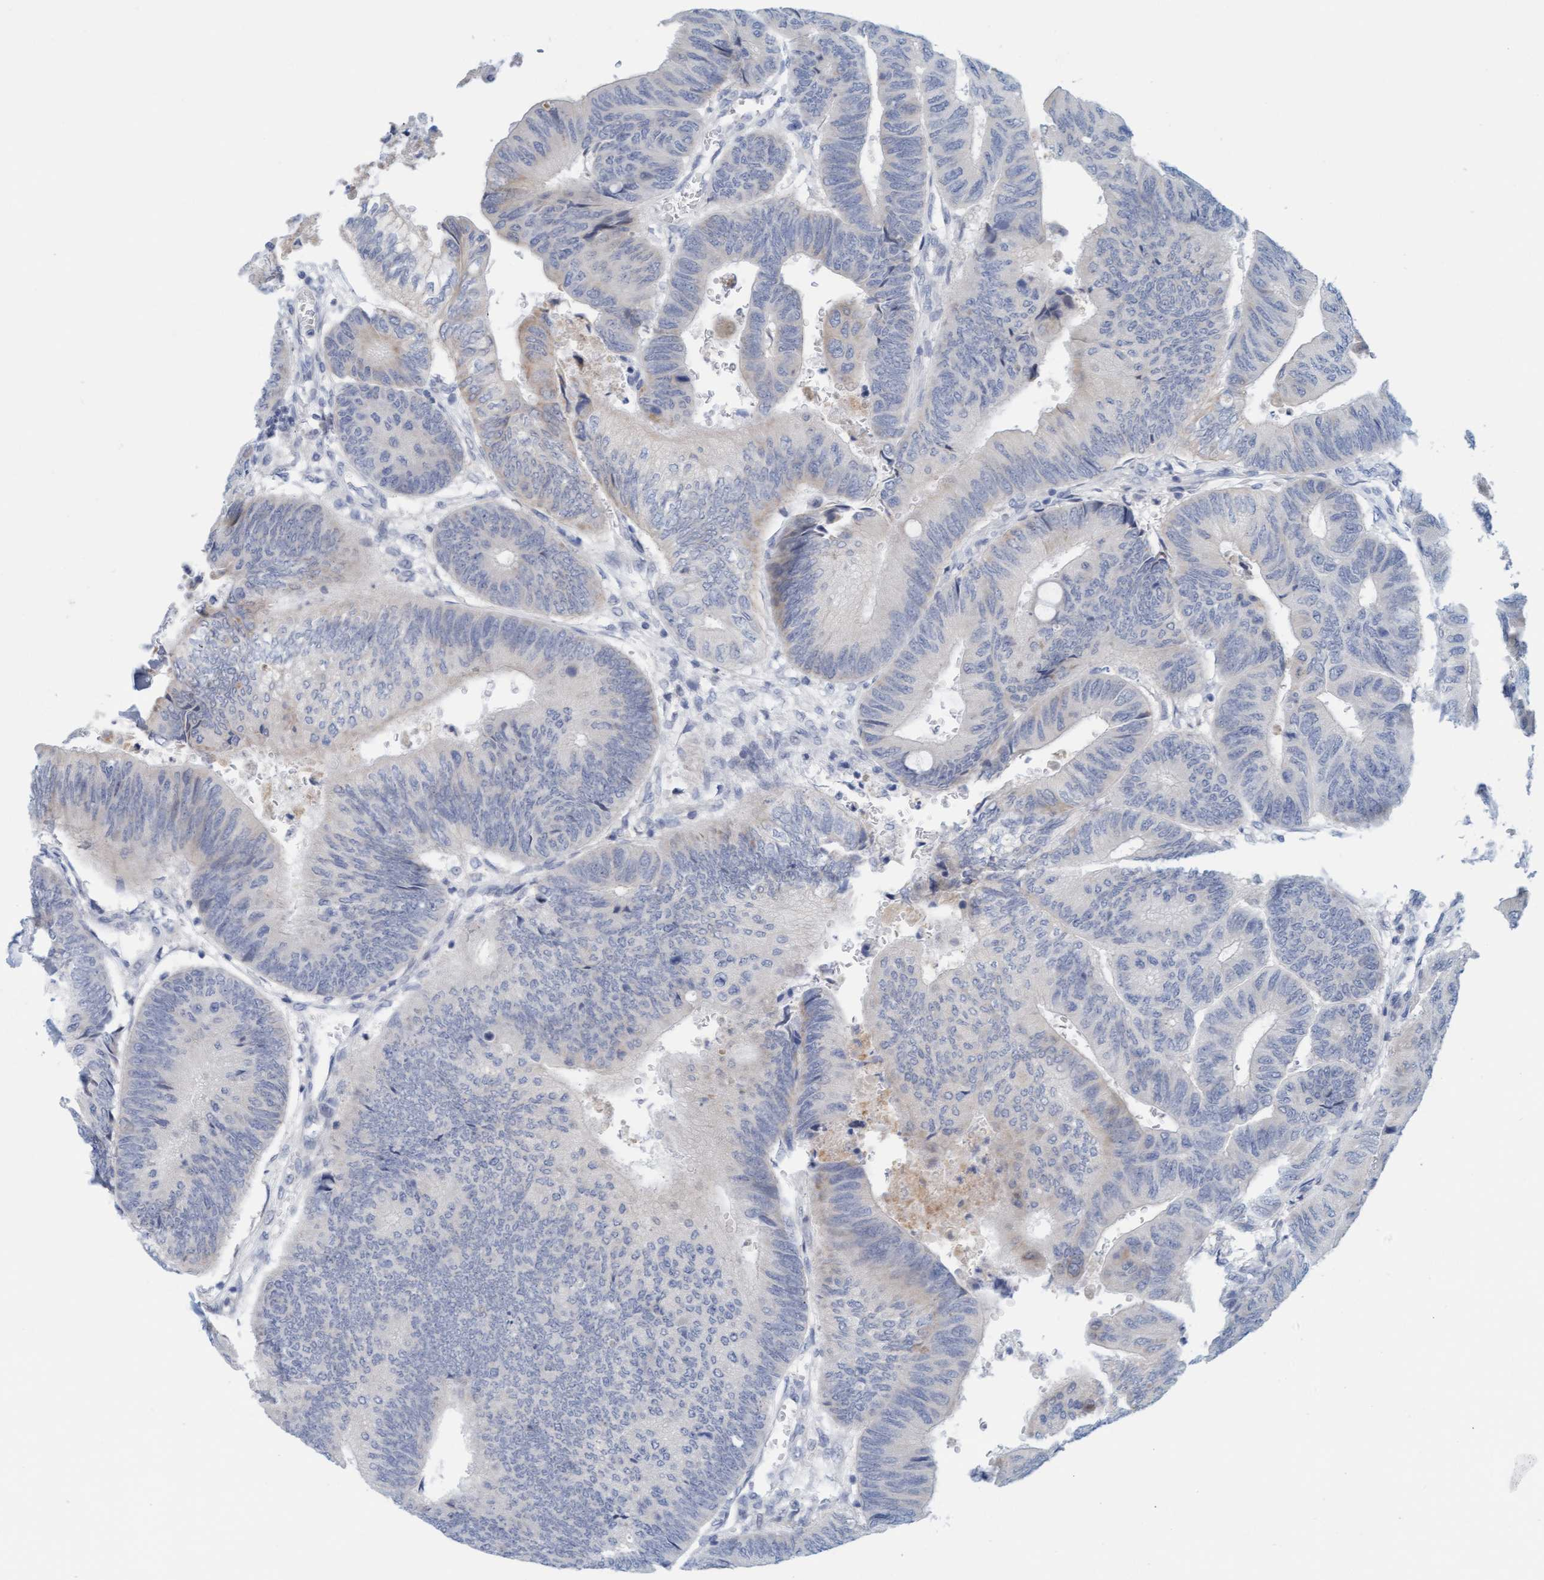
{"staining": {"intensity": "negative", "quantity": "none", "location": "none"}, "tissue": "colorectal cancer", "cell_type": "Tumor cells", "image_type": "cancer", "snomed": [{"axis": "morphology", "description": "Normal tissue, NOS"}, {"axis": "morphology", "description": "Adenocarcinoma, NOS"}, {"axis": "topography", "description": "Rectum"}, {"axis": "topography", "description": "Peripheral nerve tissue"}], "caption": "An immunohistochemistry histopathology image of colorectal adenocarcinoma is shown. There is no staining in tumor cells of colorectal adenocarcinoma.", "gene": "CPA3", "patient": {"sex": "male", "age": 92}}